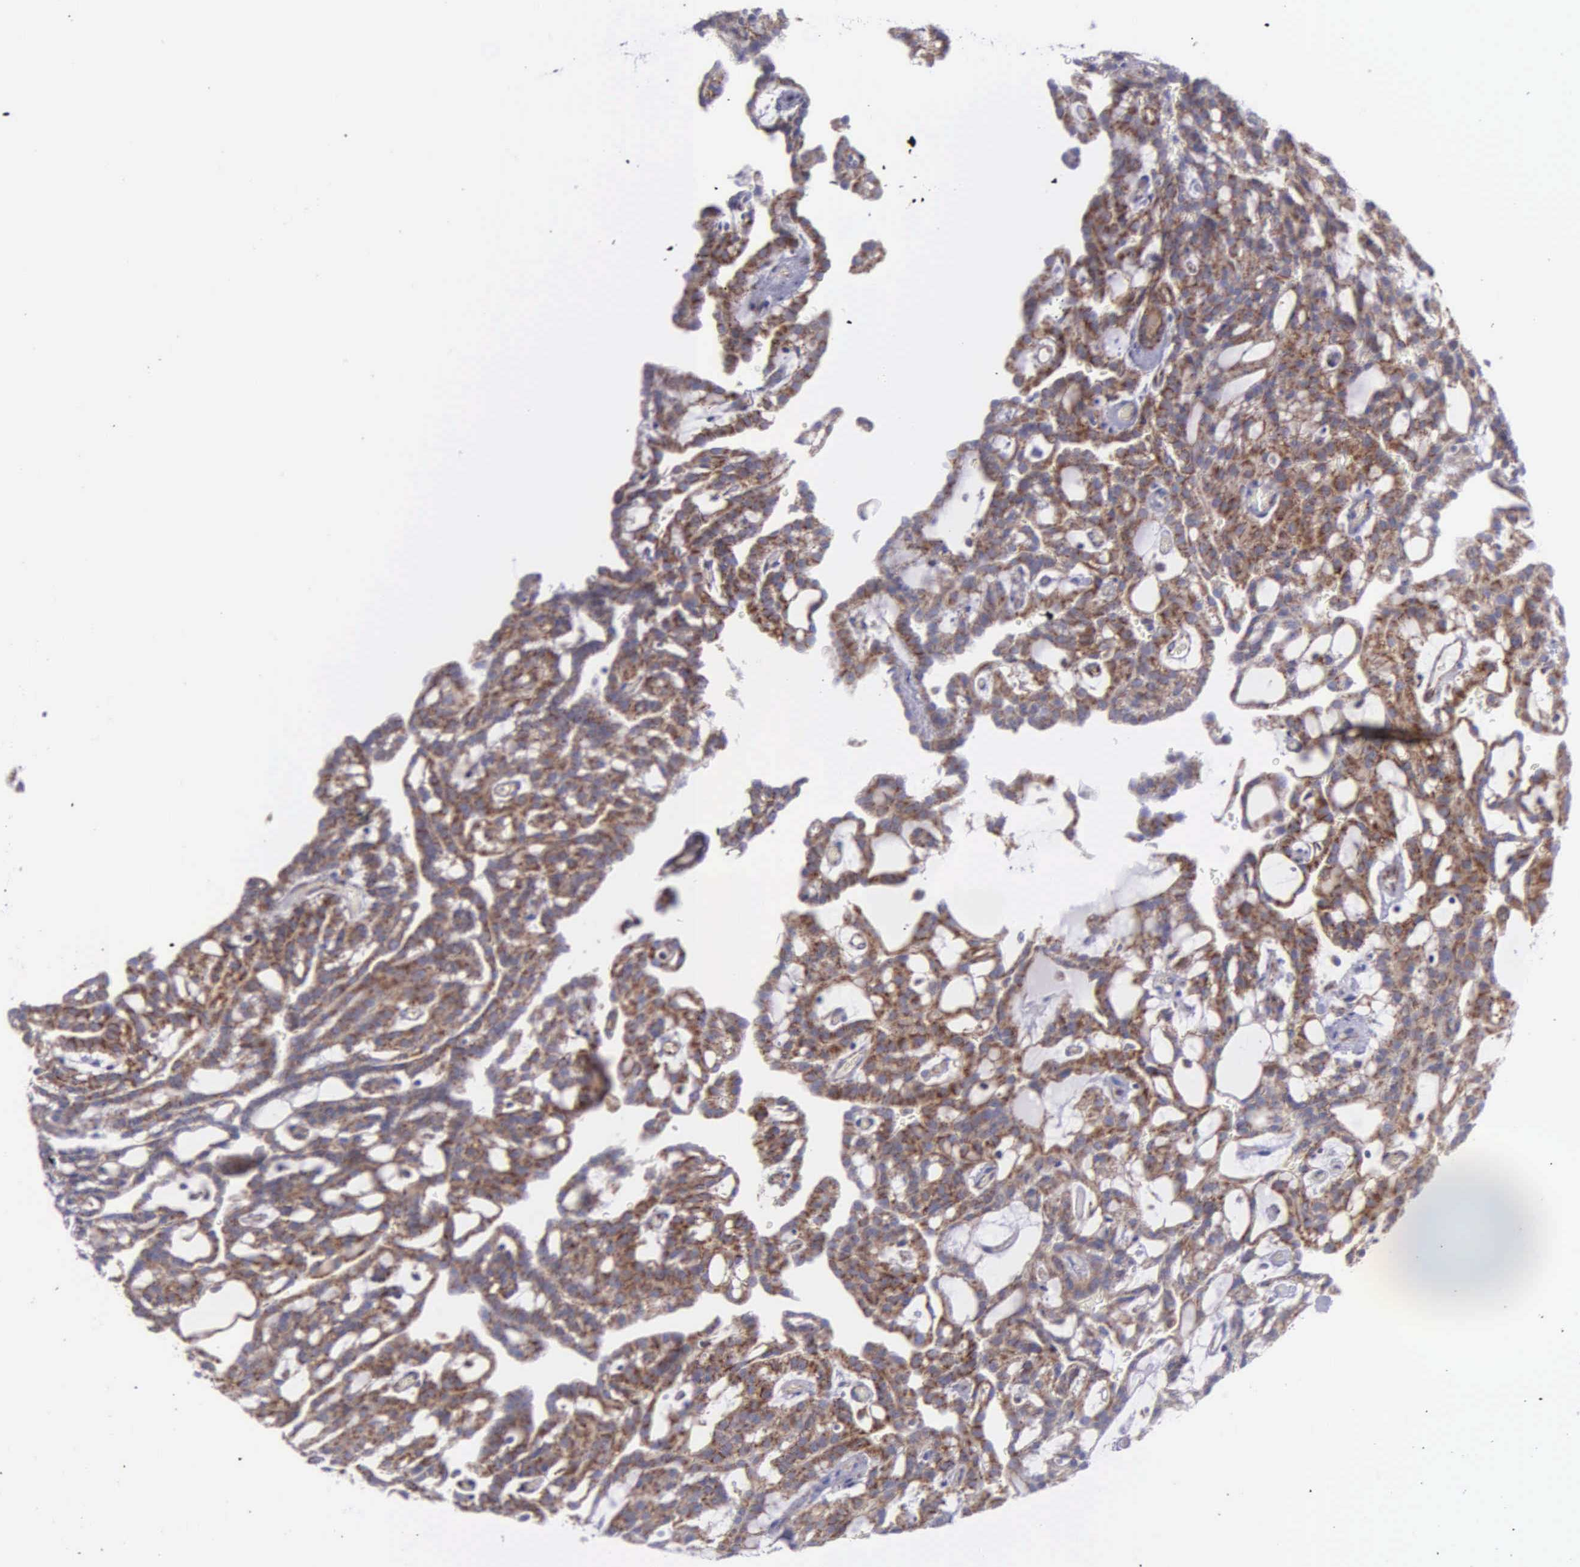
{"staining": {"intensity": "strong", "quantity": ">75%", "location": "cytoplasmic/membranous"}, "tissue": "renal cancer", "cell_type": "Tumor cells", "image_type": "cancer", "snomed": [{"axis": "morphology", "description": "Adenocarcinoma, NOS"}, {"axis": "topography", "description": "Kidney"}], "caption": "DAB immunohistochemical staining of human renal adenocarcinoma displays strong cytoplasmic/membranous protein positivity in about >75% of tumor cells.", "gene": "SYNJ2BP", "patient": {"sex": "male", "age": 63}}